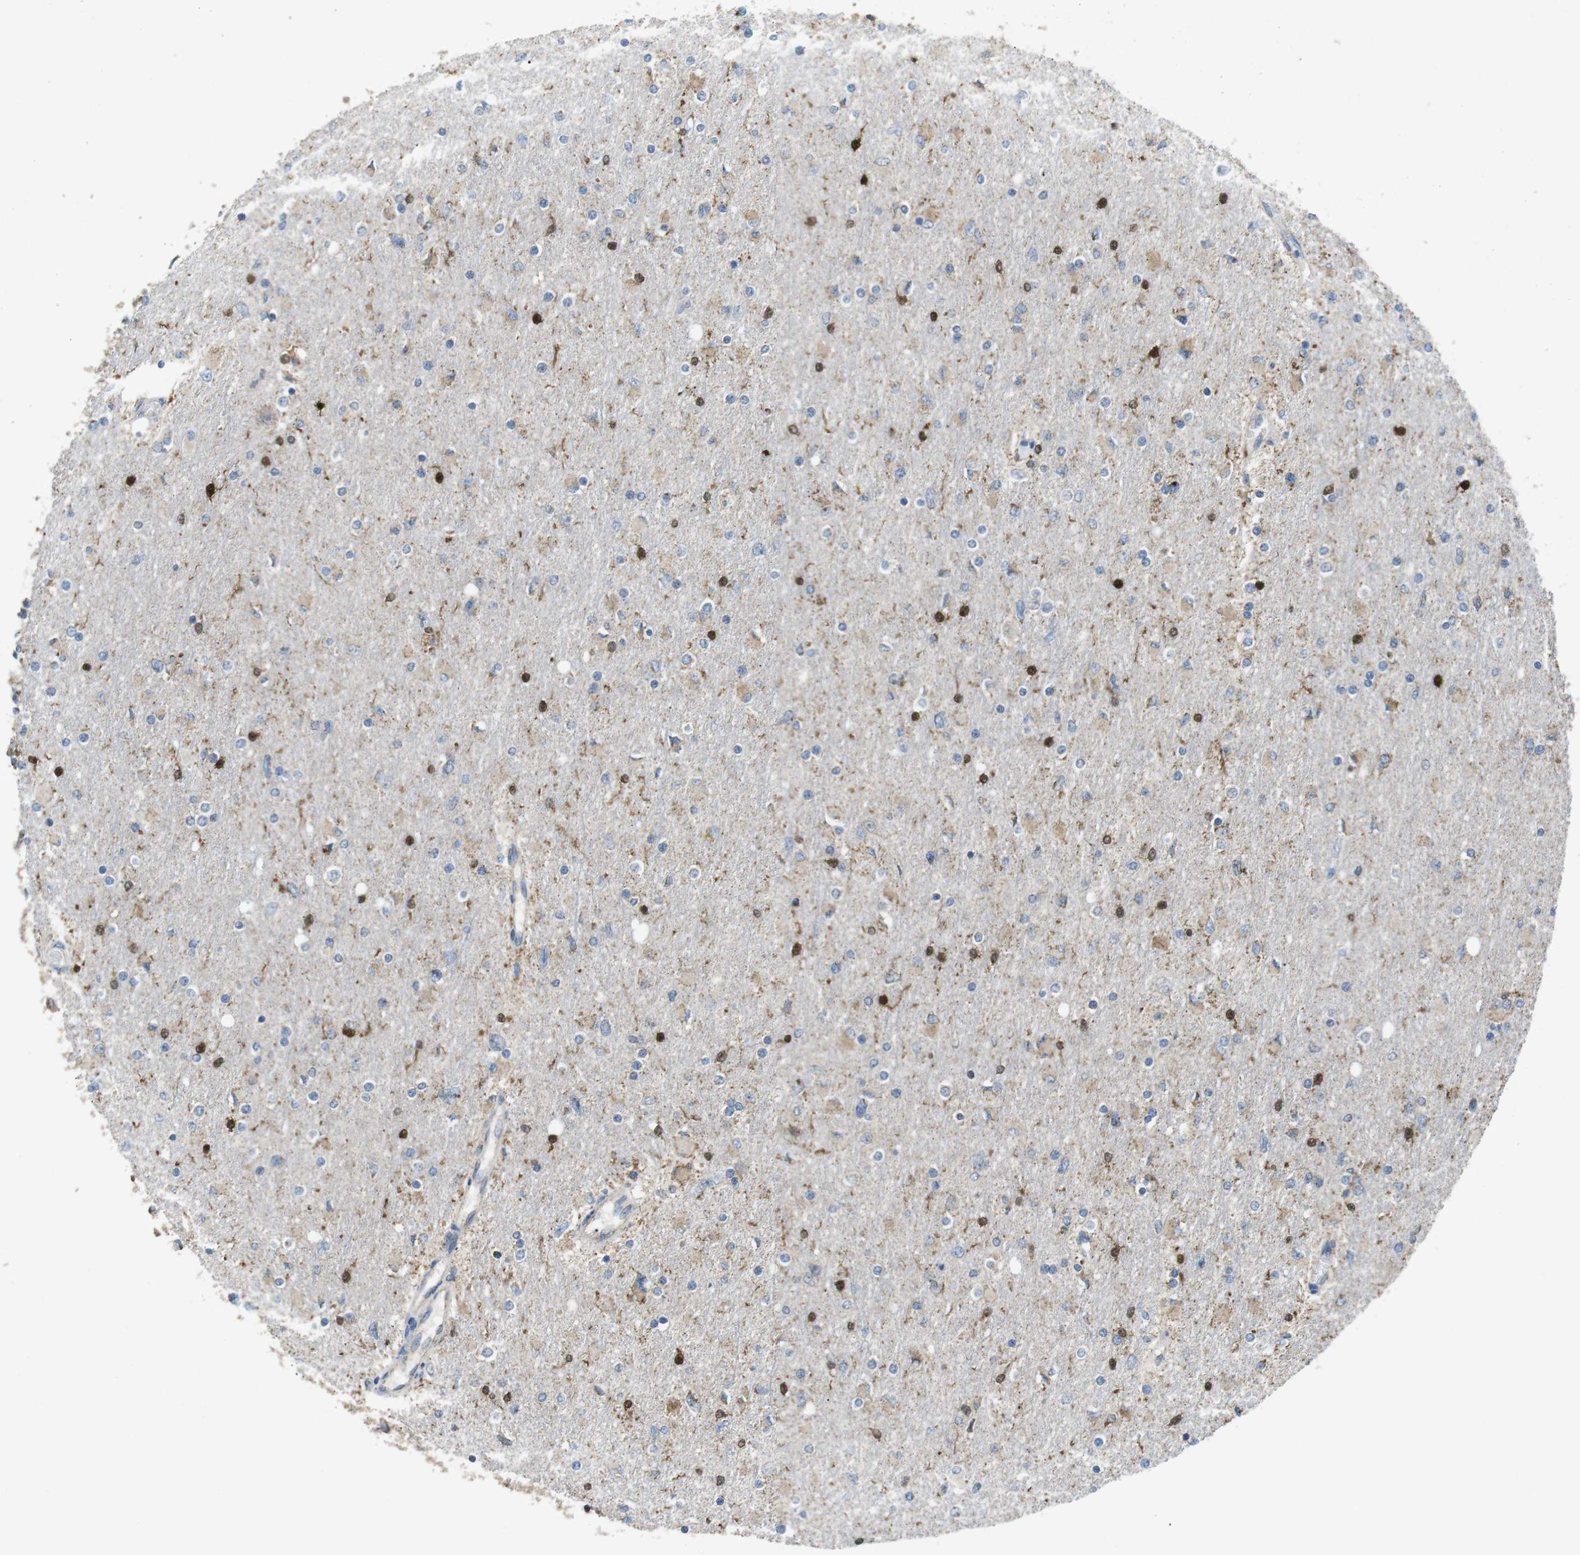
{"staining": {"intensity": "strong", "quantity": "<25%", "location": "nuclear"}, "tissue": "glioma", "cell_type": "Tumor cells", "image_type": "cancer", "snomed": [{"axis": "morphology", "description": "Glioma, malignant, High grade"}, {"axis": "topography", "description": "Cerebral cortex"}], "caption": "Immunohistochemical staining of malignant glioma (high-grade) reveals strong nuclear protein staining in approximately <25% of tumor cells. Using DAB (3,3'-diaminobenzidine) (brown) and hematoxylin (blue) stains, captured at high magnification using brightfield microscopy.", "gene": "BACE1", "patient": {"sex": "female", "age": 36}}